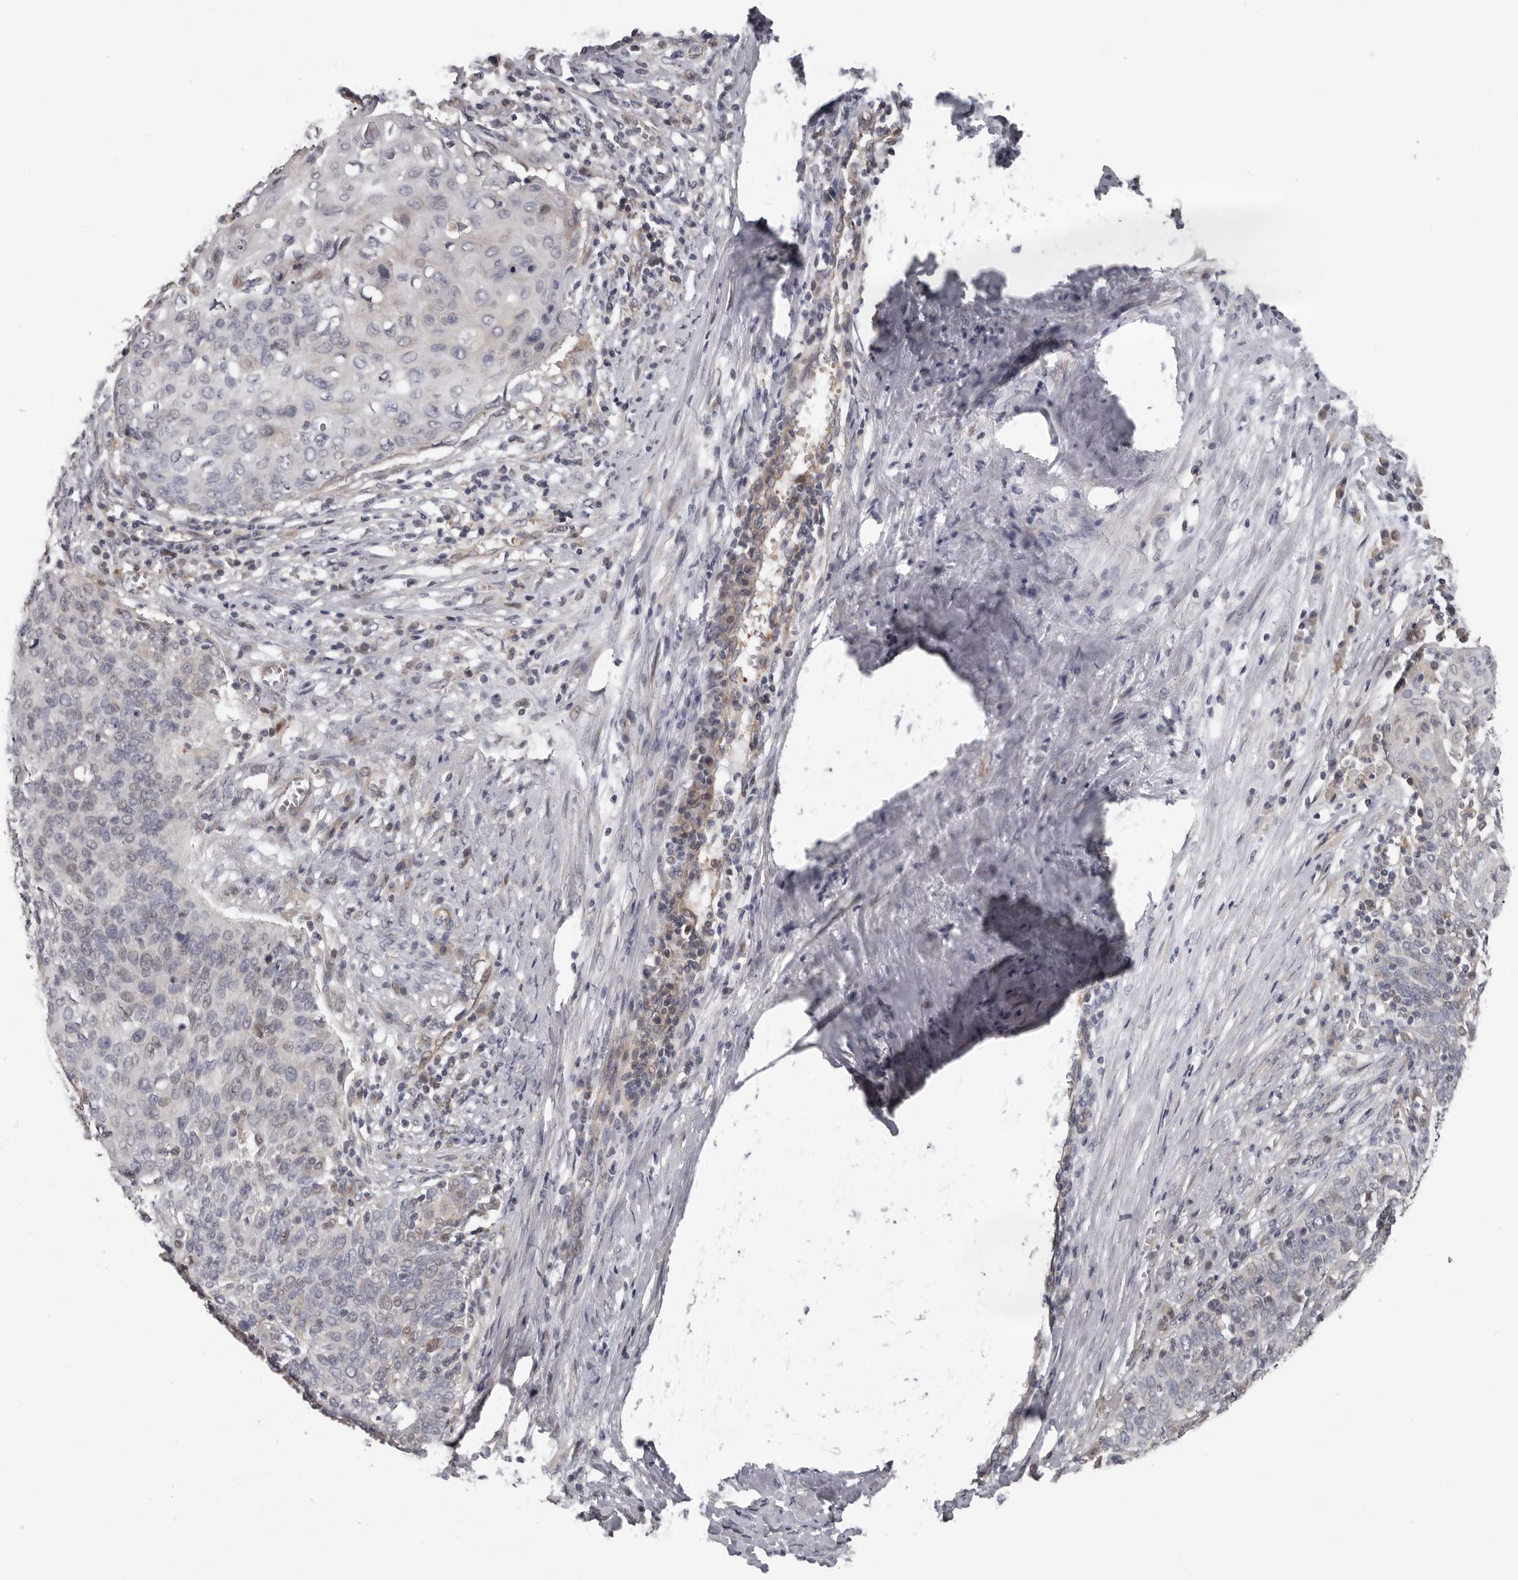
{"staining": {"intensity": "negative", "quantity": "none", "location": "none"}, "tissue": "cervical cancer", "cell_type": "Tumor cells", "image_type": "cancer", "snomed": [{"axis": "morphology", "description": "Squamous cell carcinoma, NOS"}, {"axis": "topography", "description": "Cervix"}], "caption": "The immunohistochemistry photomicrograph has no significant staining in tumor cells of cervical cancer (squamous cell carcinoma) tissue.", "gene": "RNF217", "patient": {"sex": "female", "age": 39}}